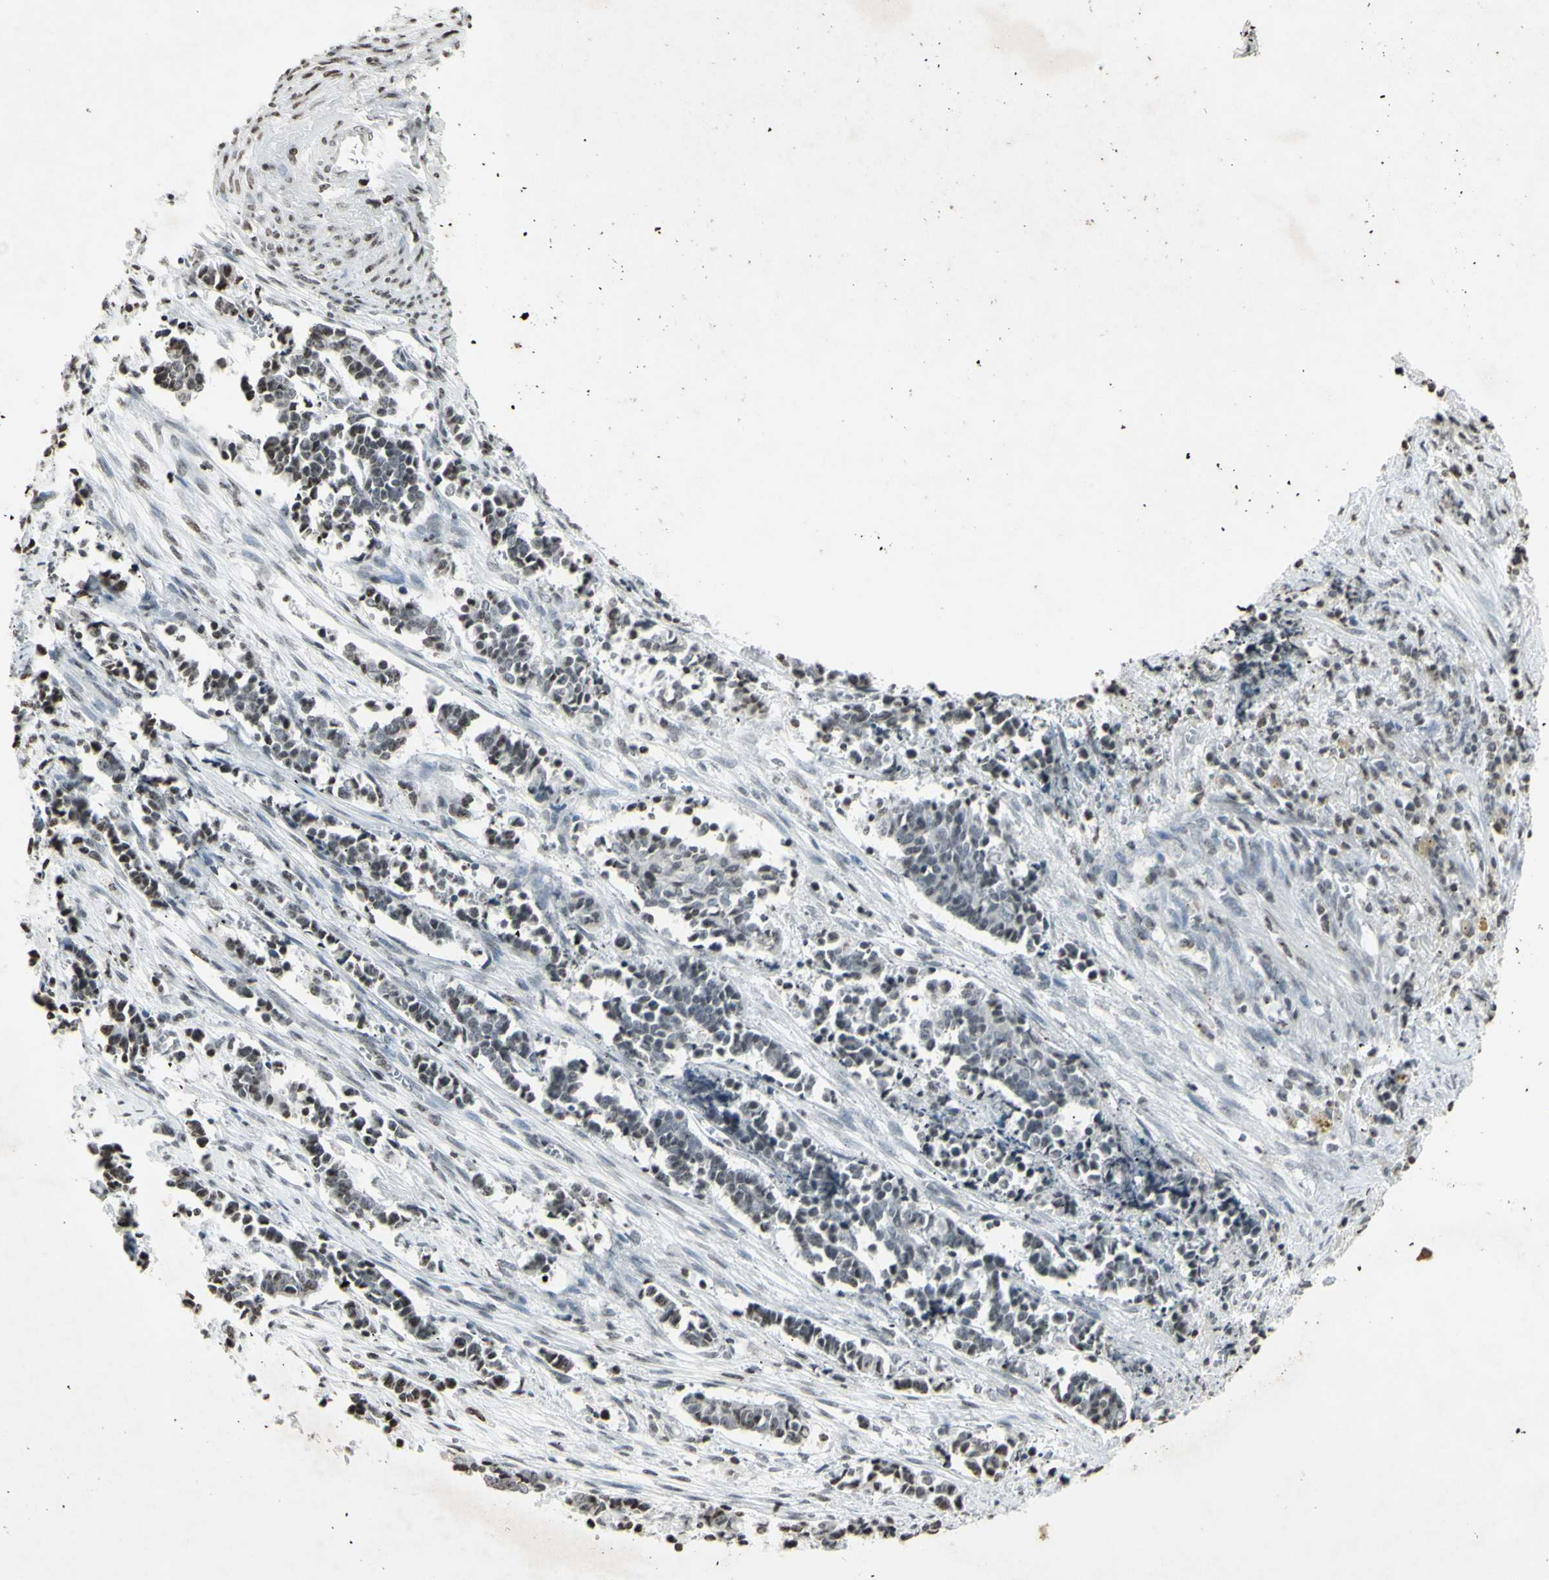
{"staining": {"intensity": "negative", "quantity": "none", "location": "none"}, "tissue": "cervical cancer", "cell_type": "Tumor cells", "image_type": "cancer", "snomed": [{"axis": "morphology", "description": "Normal tissue, NOS"}, {"axis": "morphology", "description": "Squamous cell carcinoma, NOS"}, {"axis": "topography", "description": "Cervix"}], "caption": "Image shows no protein staining in tumor cells of cervical cancer (squamous cell carcinoma) tissue. (DAB immunohistochemistry, high magnification).", "gene": "CD79B", "patient": {"sex": "female", "age": 35}}